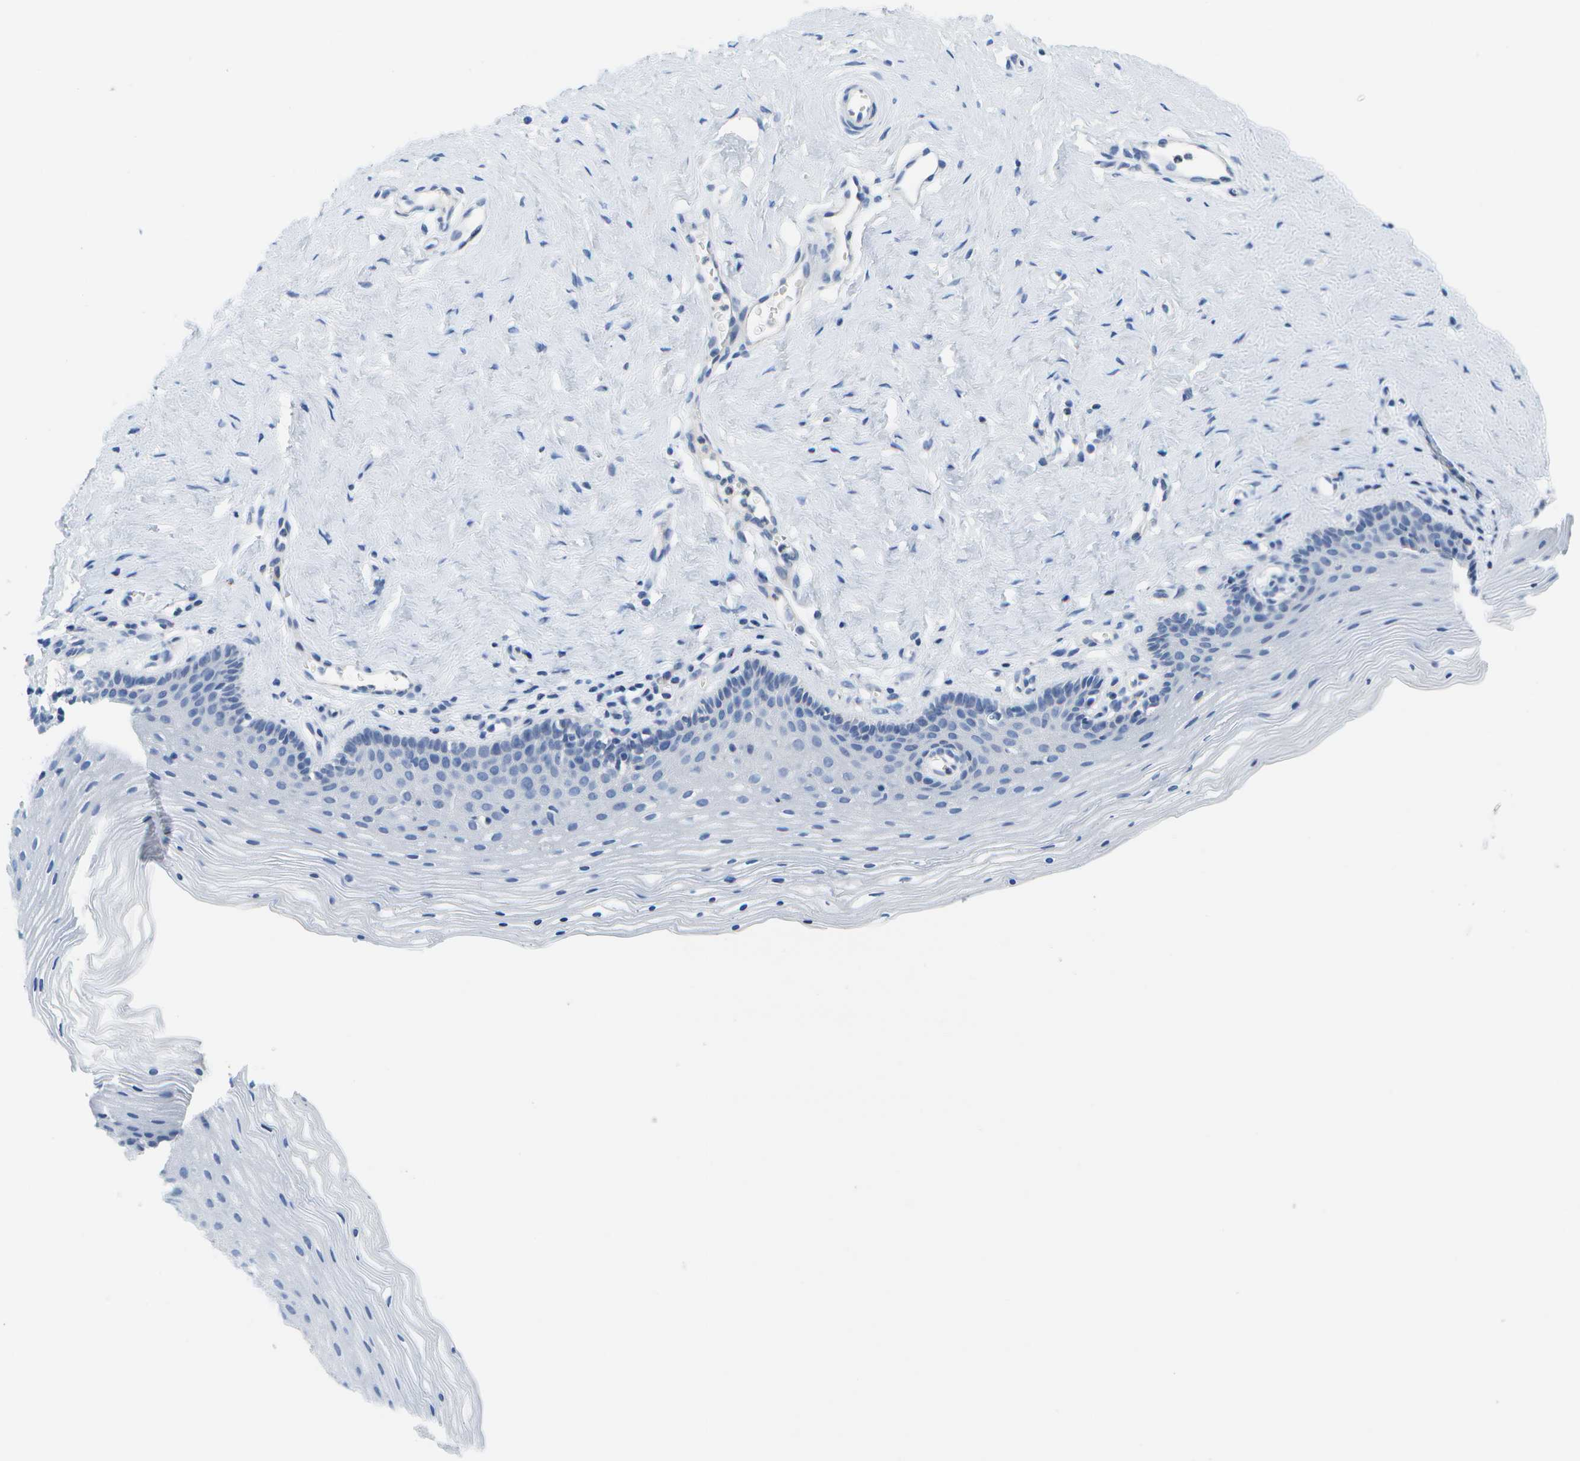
{"staining": {"intensity": "negative", "quantity": "none", "location": "none"}, "tissue": "vagina", "cell_type": "Squamous epithelial cells", "image_type": "normal", "snomed": [{"axis": "morphology", "description": "Normal tissue, NOS"}, {"axis": "topography", "description": "Vagina"}], "caption": "IHC of benign human vagina demonstrates no positivity in squamous epithelial cells. (DAB (3,3'-diaminobenzidine) immunohistochemistry (IHC) with hematoxylin counter stain).", "gene": "MS4A1", "patient": {"sex": "female", "age": 32}}